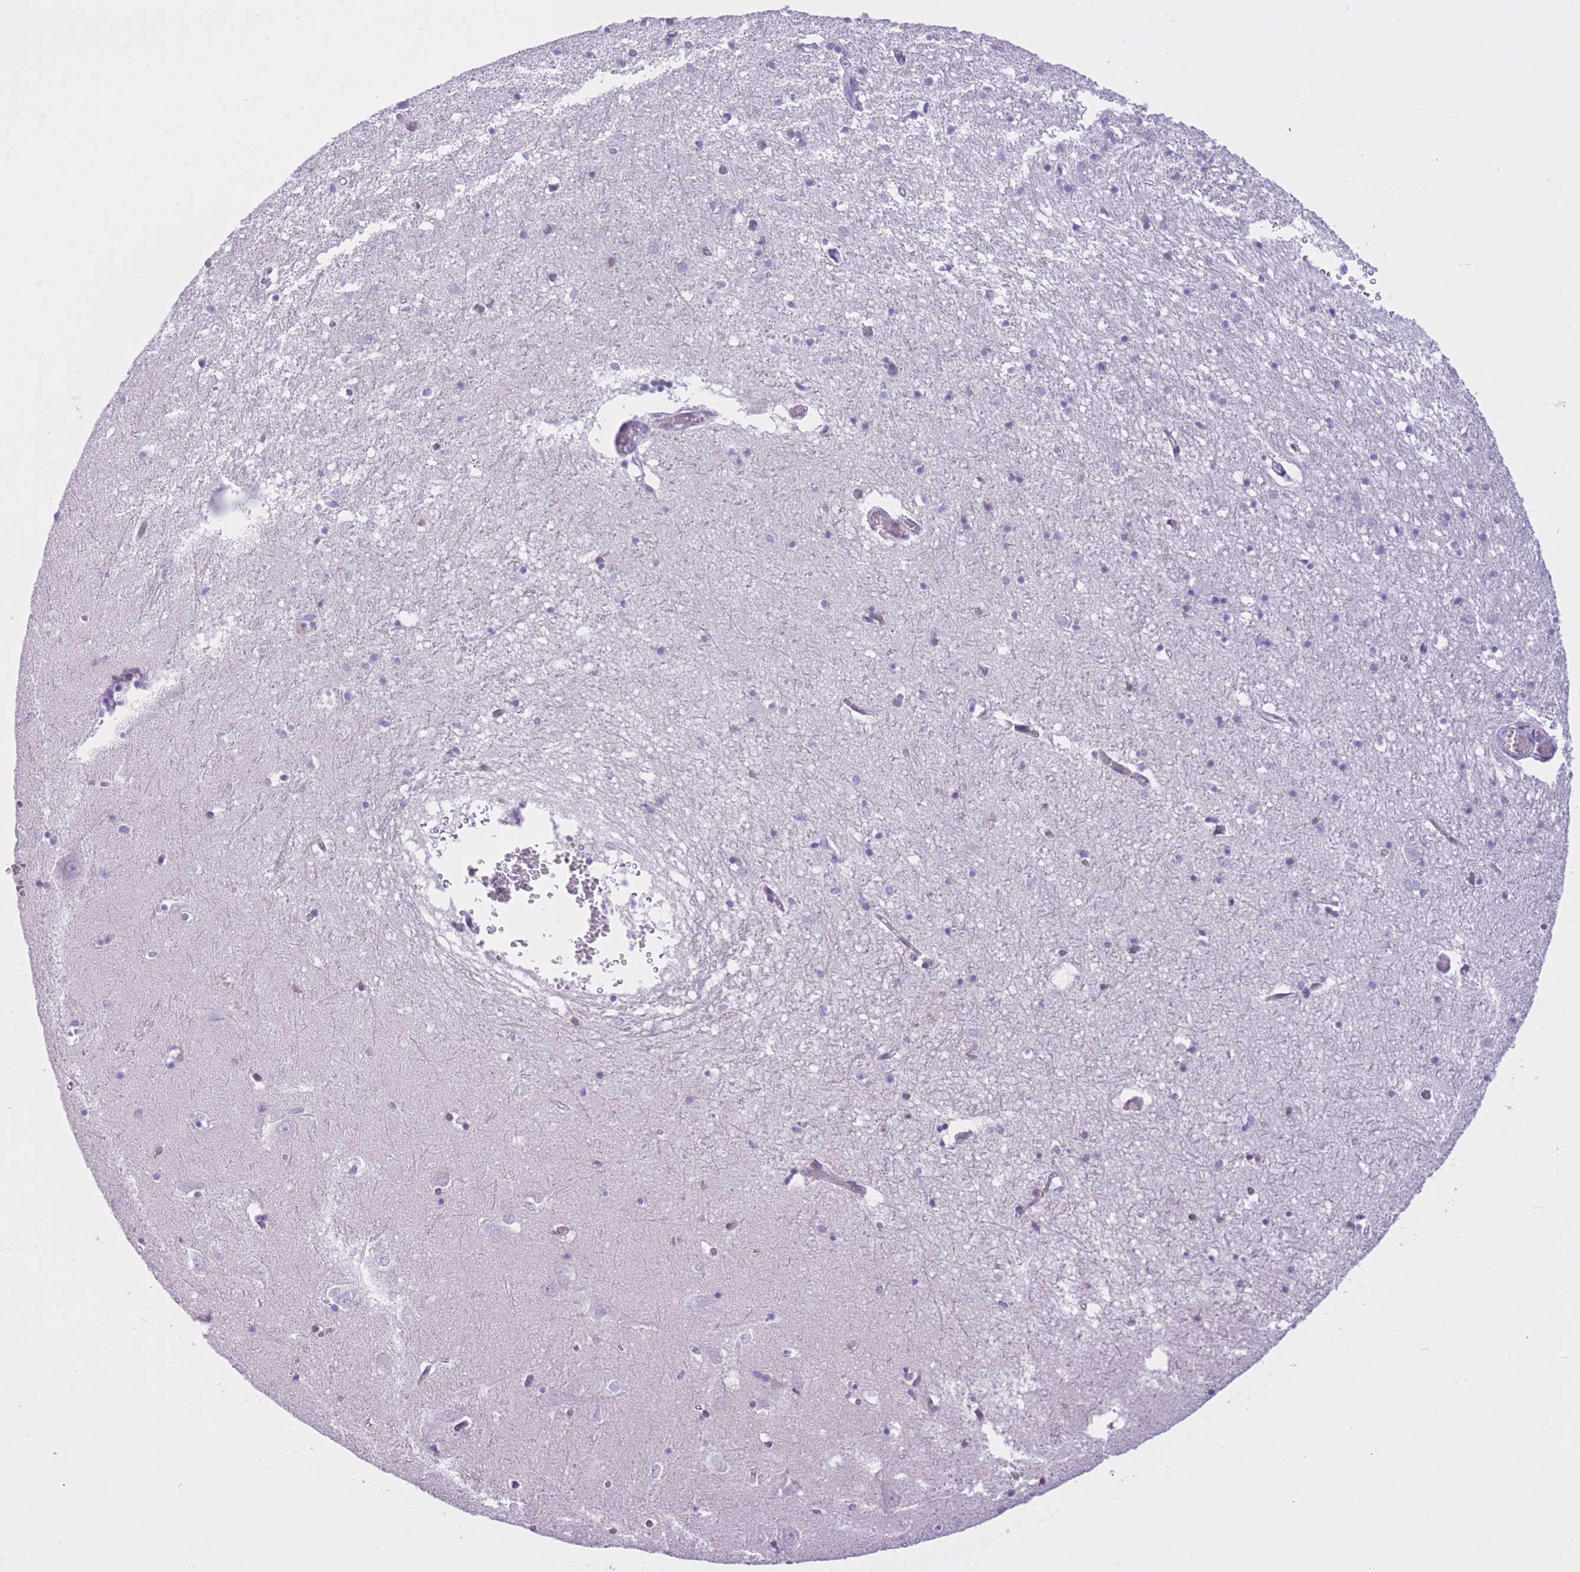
{"staining": {"intensity": "negative", "quantity": "none", "location": "none"}, "tissue": "hippocampus", "cell_type": "Glial cells", "image_type": "normal", "snomed": [{"axis": "morphology", "description": "Normal tissue, NOS"}, {"axis": "topography", "description": "Hippocampus"}], "caption": "A high-resolution histopathology image shows immunohistochemistry (IHC) staining of benign hippocampus, which displays no significant positivity in glial cells.", "gene": "ZNF501", "patient": {"sex": "male", "age": 70}}